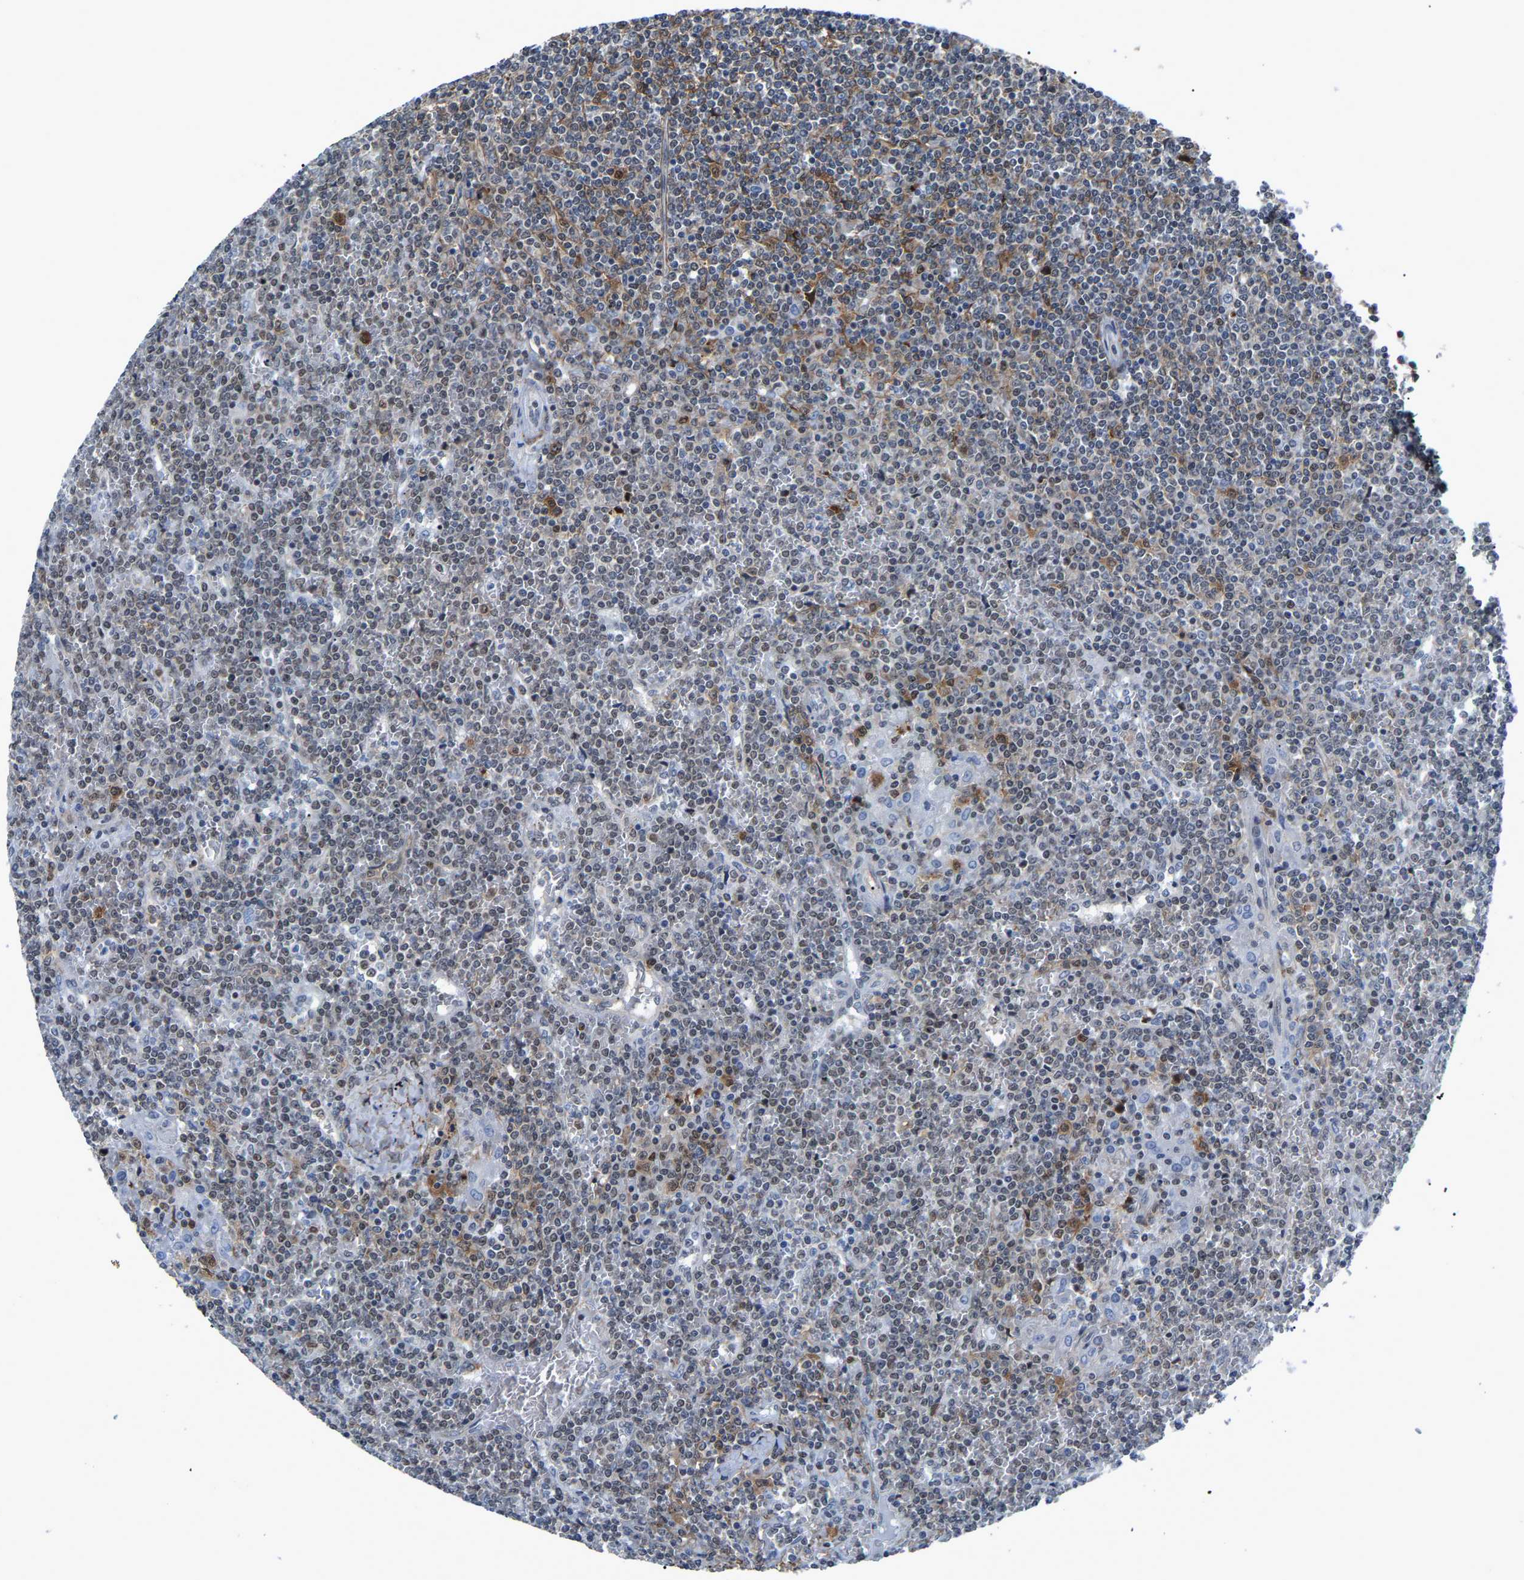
{"staining": {"intensity": "weak", "quantity": "25%-75%", "location": "nuclear"}, "tissue": "lymphoma", "cell_type": "Tumor cells", "image_type": "cancer", "snomed": [{"axis": "morphology", "description": "Malignant lymphoma, non-Hodgkin's type, Low grade"}, {"axis": "topography", "description": "Spleen"}], "caption": "Immunohistochemistry (IHC) histopathology image of neoplastic tissue: malignant lymphoma, non-Hodgkin's type (low-grade) stained using immunohistochemistry demonstrates low levels of weak protein expression localized specifically in the nuclear of tumor cells, appearing as a nuclear brown color.", "gene": "DDX5", "patient": {"sex": "female", "age": 19}}